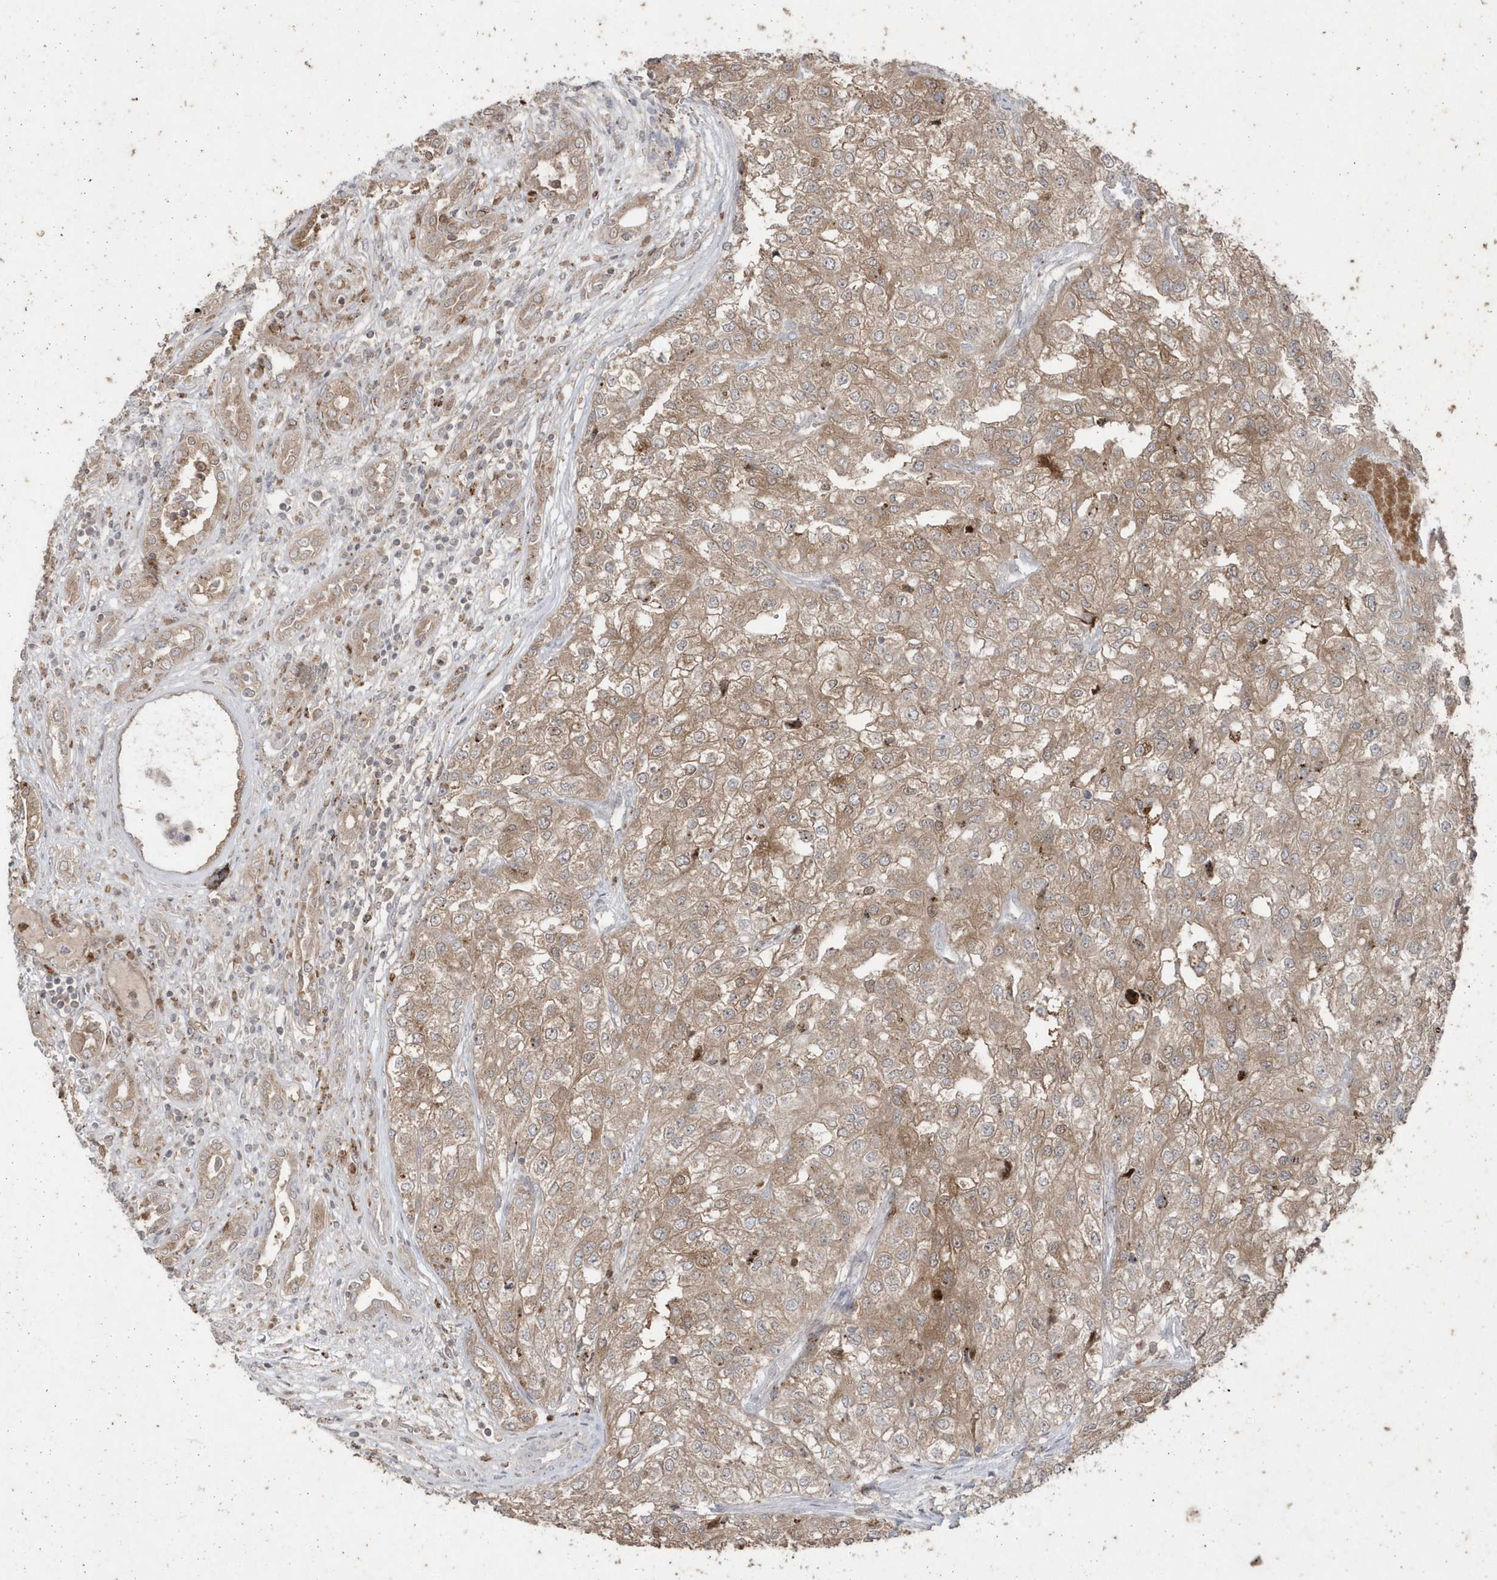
{"staining": {"intensity": "moderate", "quantity": ">75%", "location": "cytoplasmic/membranous"}, "tissue": "renal cancer", "cell_type": "Tumor cells", "image_type": "cancer", "snomed": [{"axis": "morphology", "description": "Adenocarcinoma, NOS"}, {"axis": "topography", "description": "Kidney"}], "caption": "IHC of renal adenocarcinoma displays medium levels of moderate cytoplasmic/membranous positivity in about >75% of tumor cells. (Brightfield microscopy of DAB IHC at high magnification).", "gene": "GEMIN6", "patient": {"sex": "female", "age": 54}}